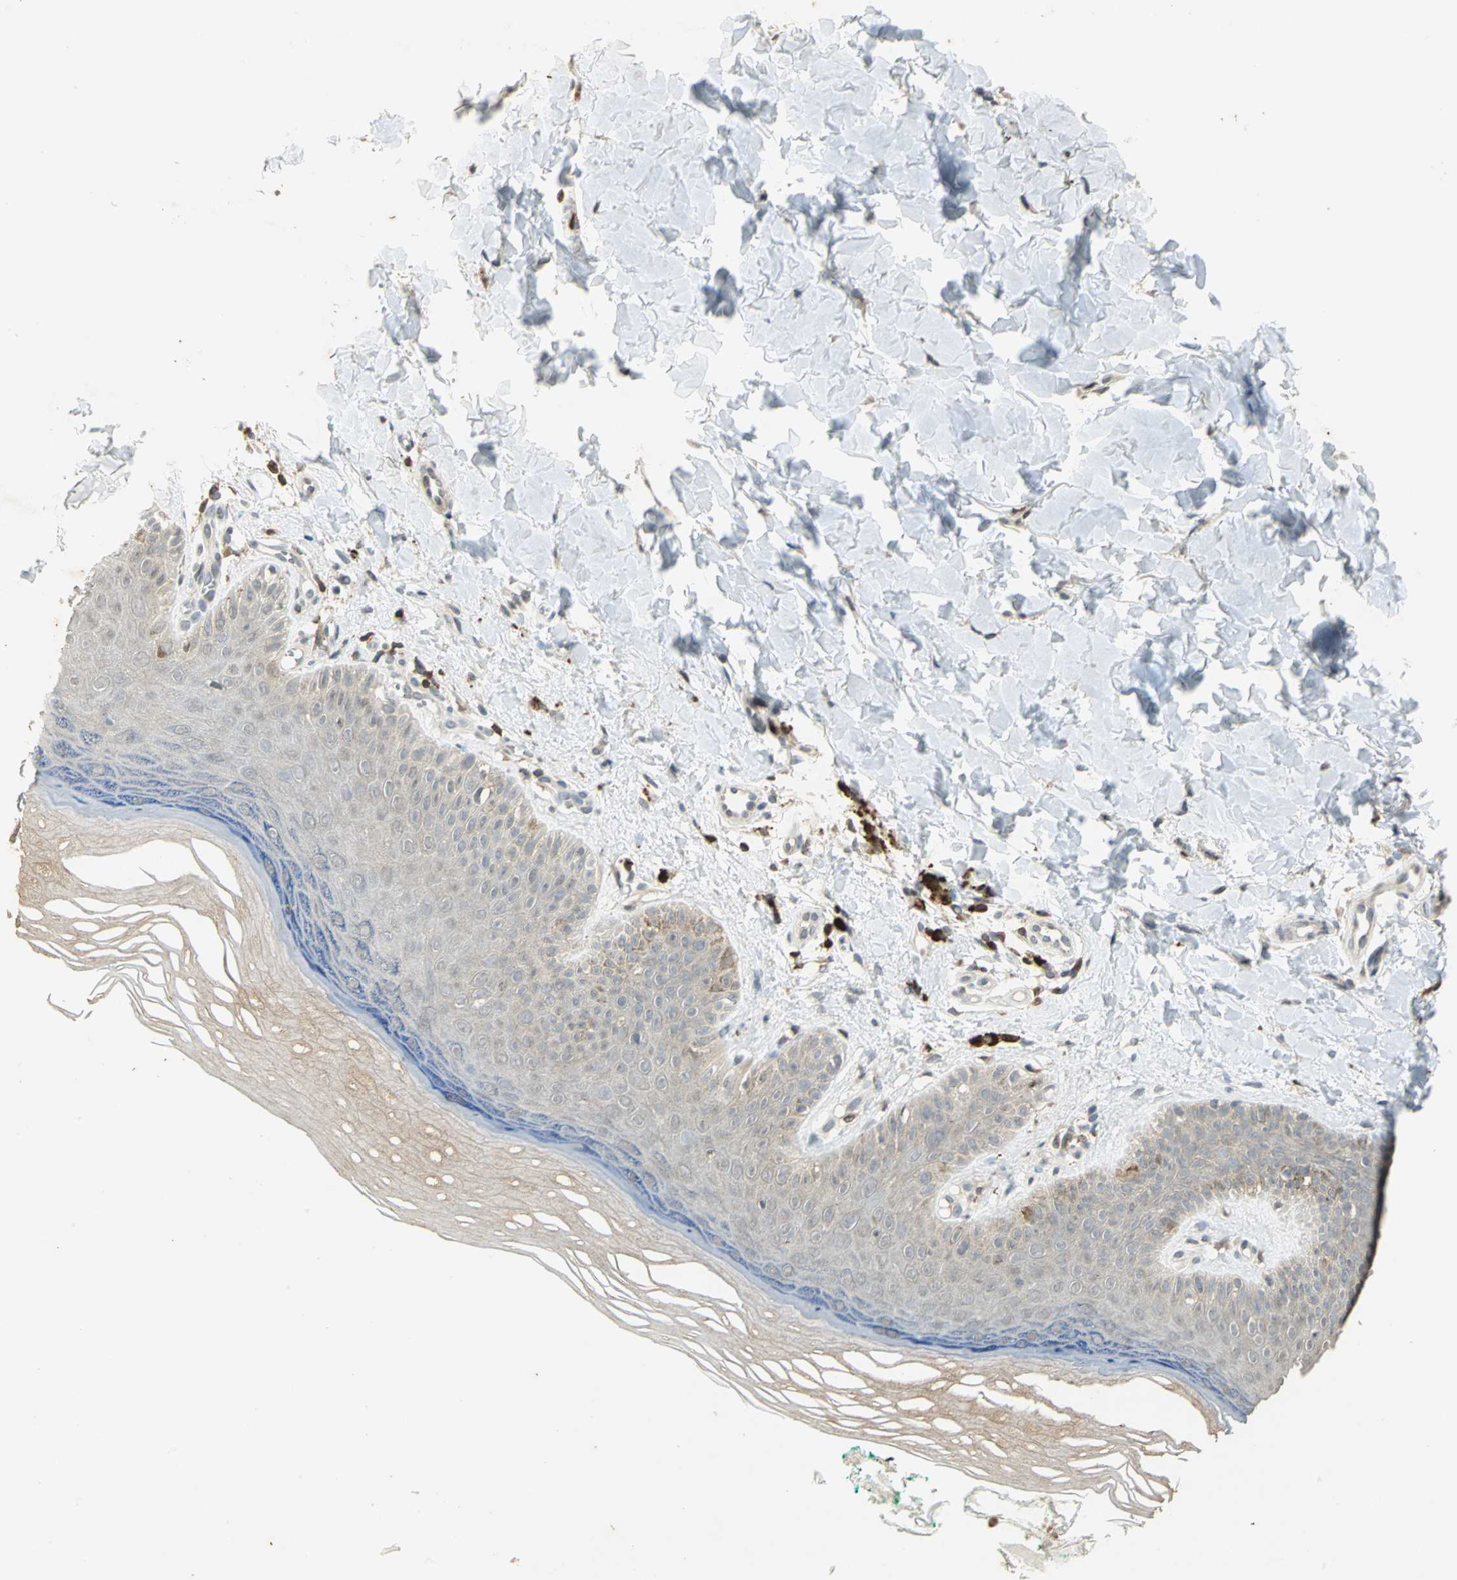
{"staining": {"intensity": "weak", "quantity": ">75%", "location": "cytoplasmic/membranous"}, "tissue": "skin", "cell_type": "Fibroblasts", "image_type": "normal", "snomed": [{"axis": "morphology", "description": "Normal tissue, NOS"}, {"axis": "topography", "description": "Skin"}], "caption": "Normal skin demonstrates weak cytoplasmic/membranous positivity in approximately >75% of fibroblasts, visualized by immunohistochemistry.", "gene": "IL16", "patient": {"sex": "male", "age": 26}}